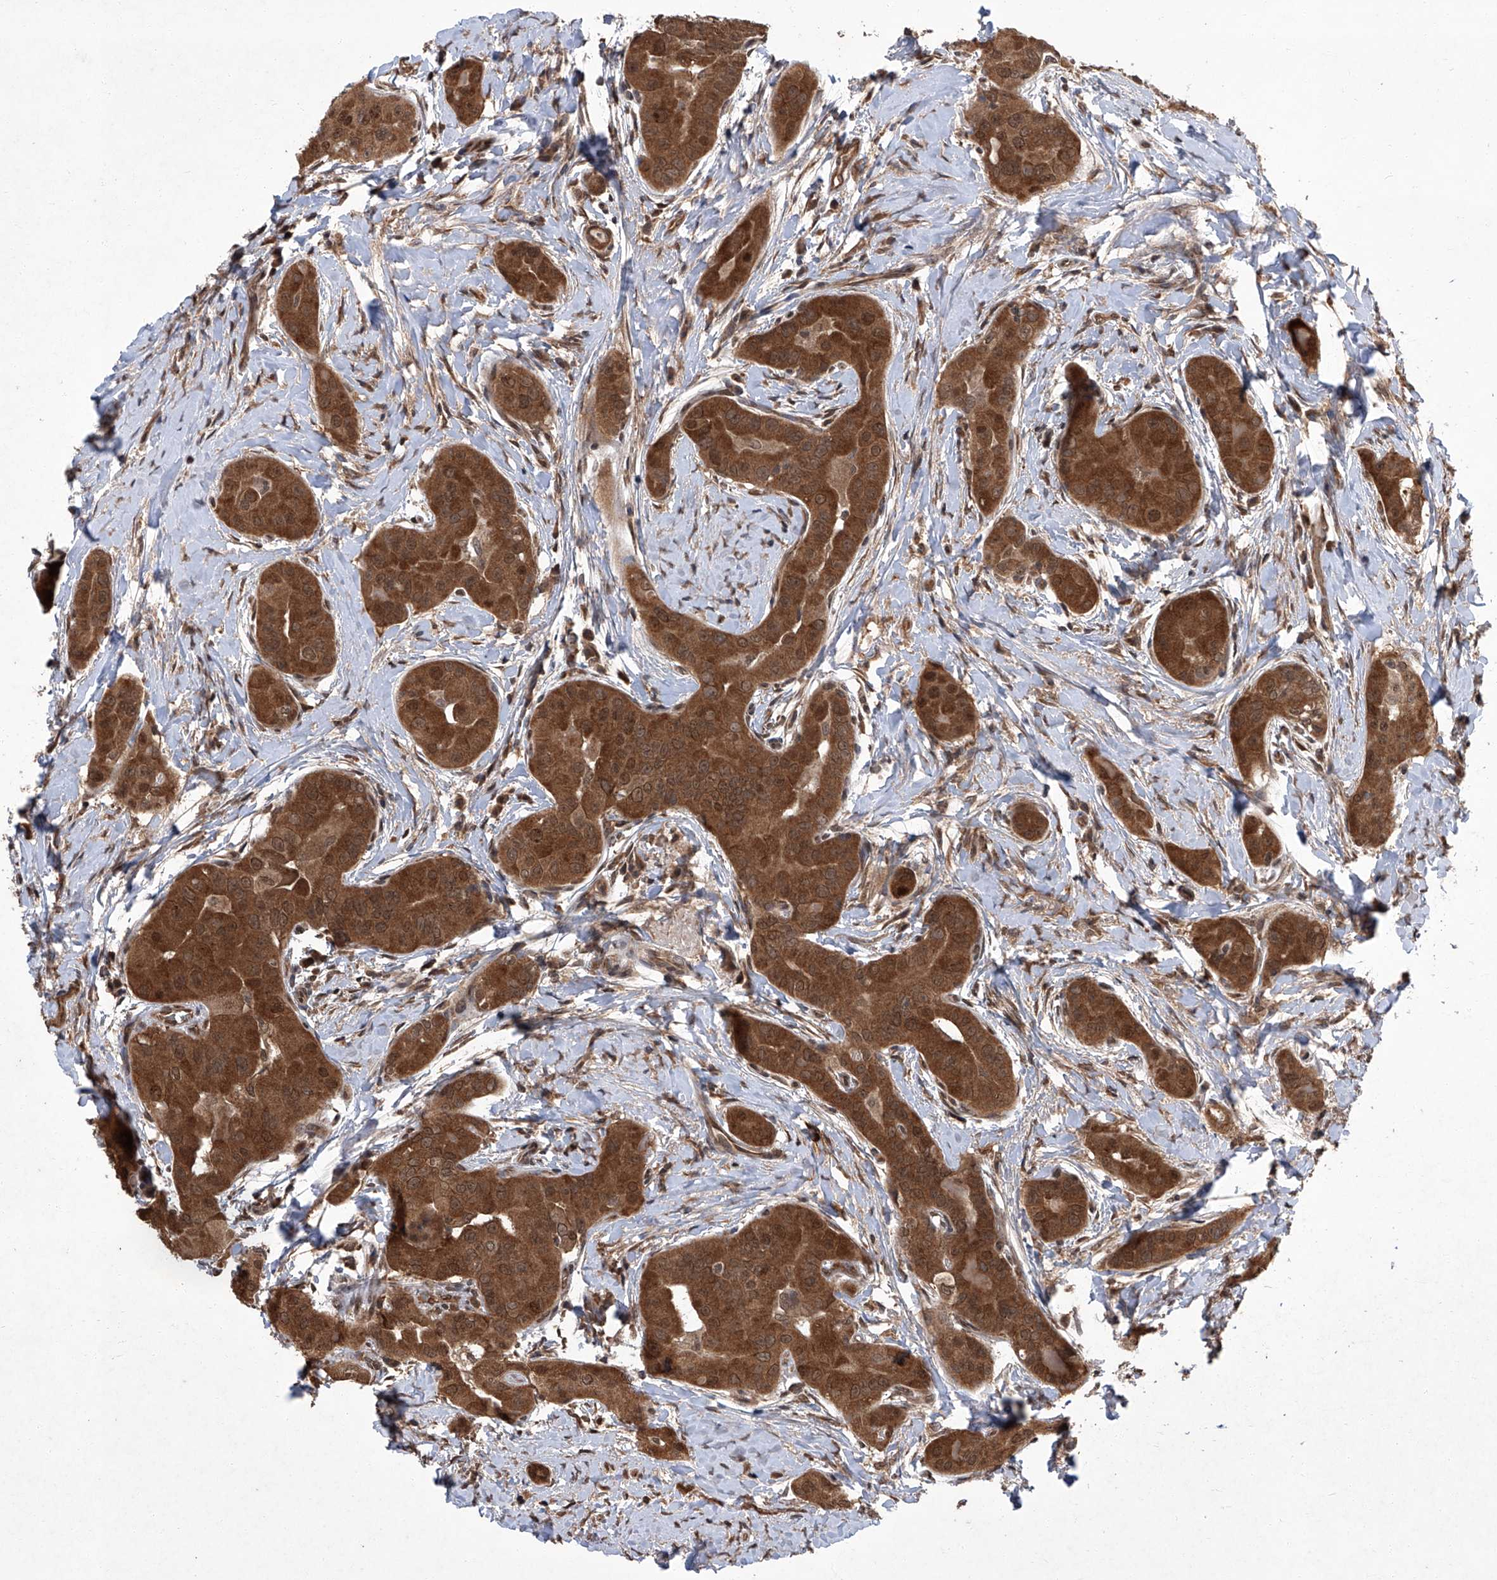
{"staining": {"intensity": "strong", "quantity": ">75%", "location": "cytoplasmic/membranous,nuclear"}, "tissue": "thyroid cancer", "cell_type": "Tumor cells", "image_type": "cancer", "snomed": [{"axis": "morphology", "description": "Papillary adenocarcinoma, NOS"}, {"axis": "topography", "description": "Thyroid gland"}], "caption": "Thyroid cancer (papillary adenocarcinoma) stained with a brown dye shows strong cytoplasmic/membranous and nuclear positive staining in about >75% of tumor cells.", "gene": "TSNAX", "patient": {"sex": "male", "age": 33}}